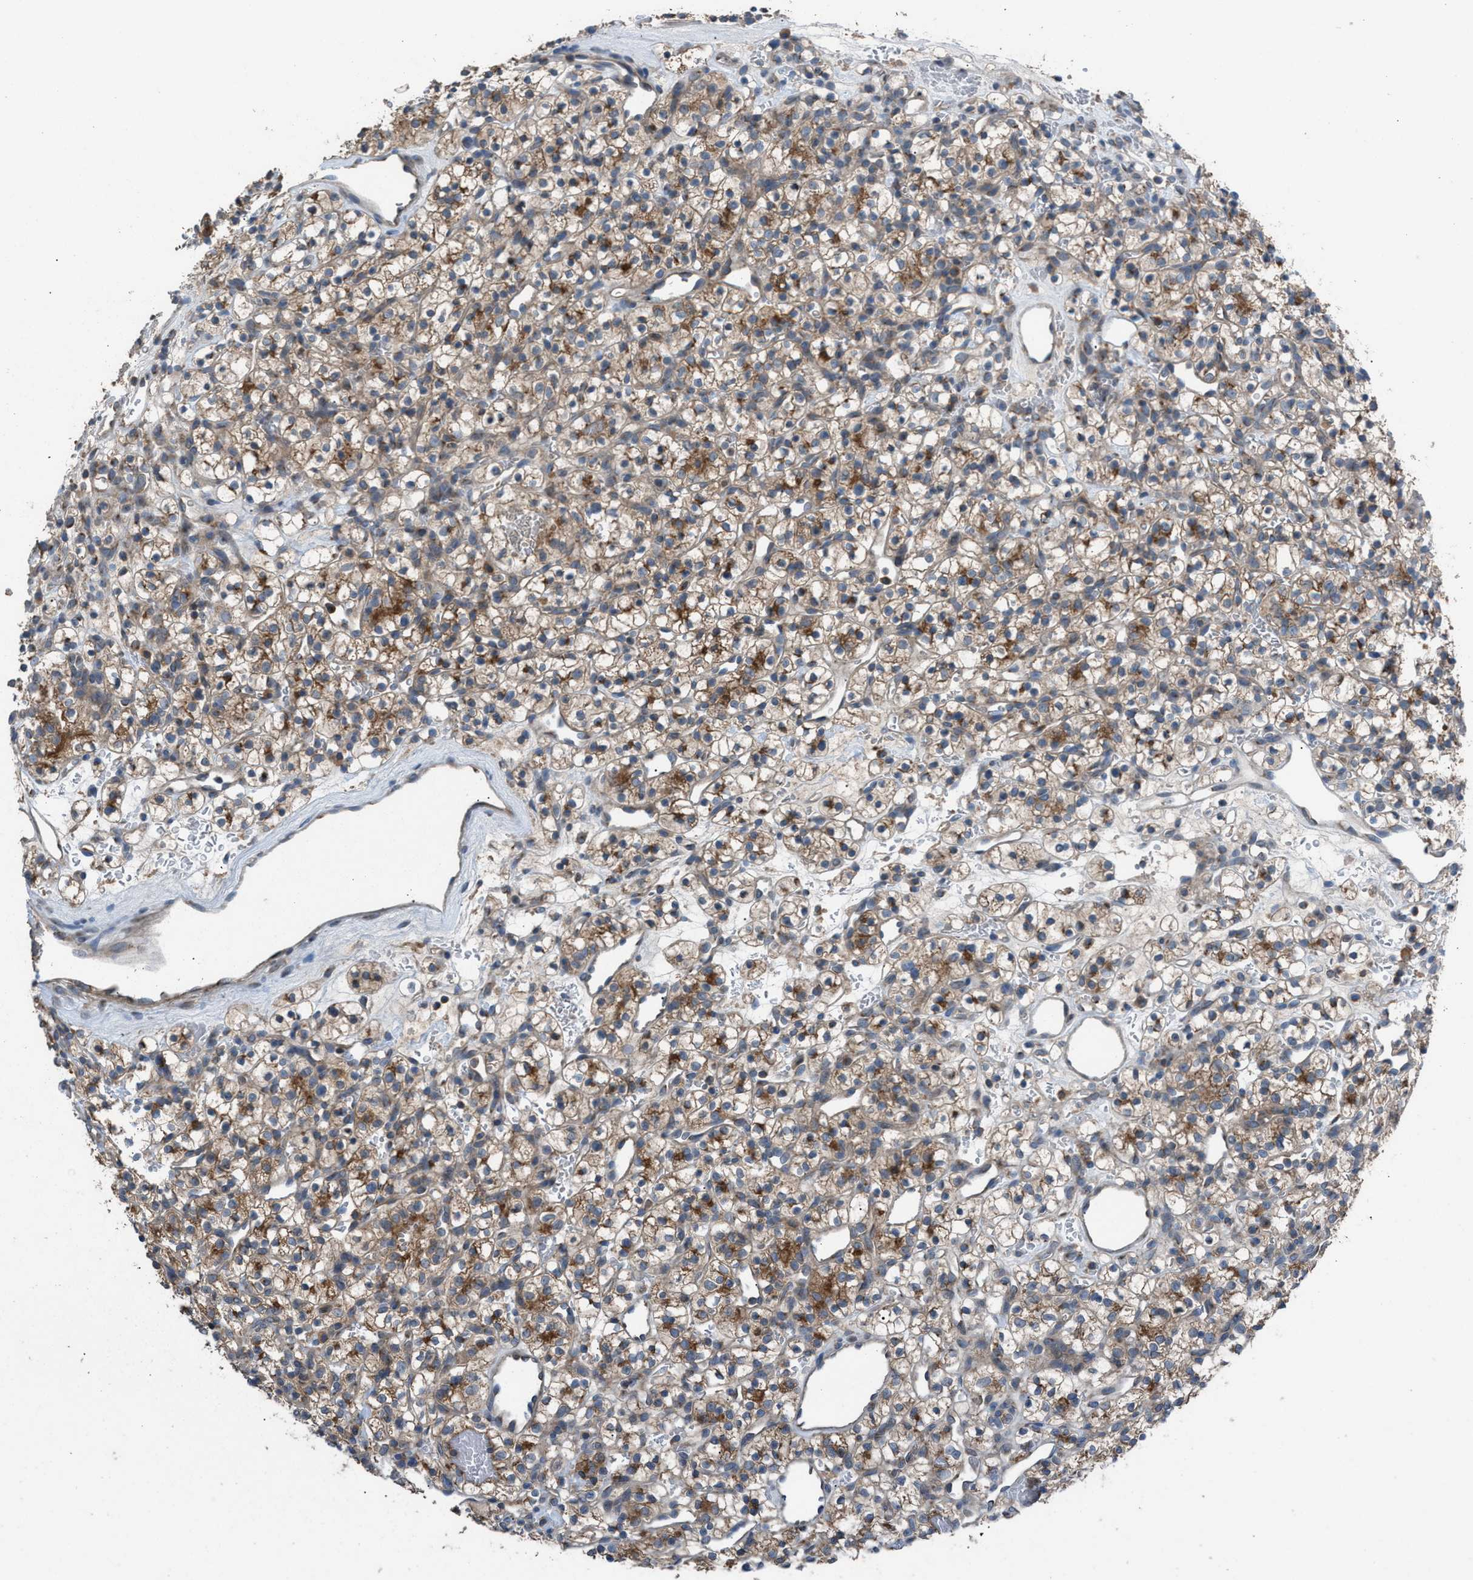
{"staining": {"intensity": "moderate", "quantity": ">75%", "location": "cytoplasmic/membranous"}, "tissue": "renal cancer", "cell_type": "Tumor cells", "image_type": "cancer", "snomed": [{"axis": "morphology", "description": "Adenocarcinoma, NOS"}, {"axis": "topography", "description": "Kidney"}], "caption": "The photomicrograph exhibits immunohistochemical staining of renal cancer. There is moderate cytoplasmic/membranous staining is identified in about >75% of tumor cells.", "gene": "TPK1", "patient": {"sex": "female", "age": 57}}